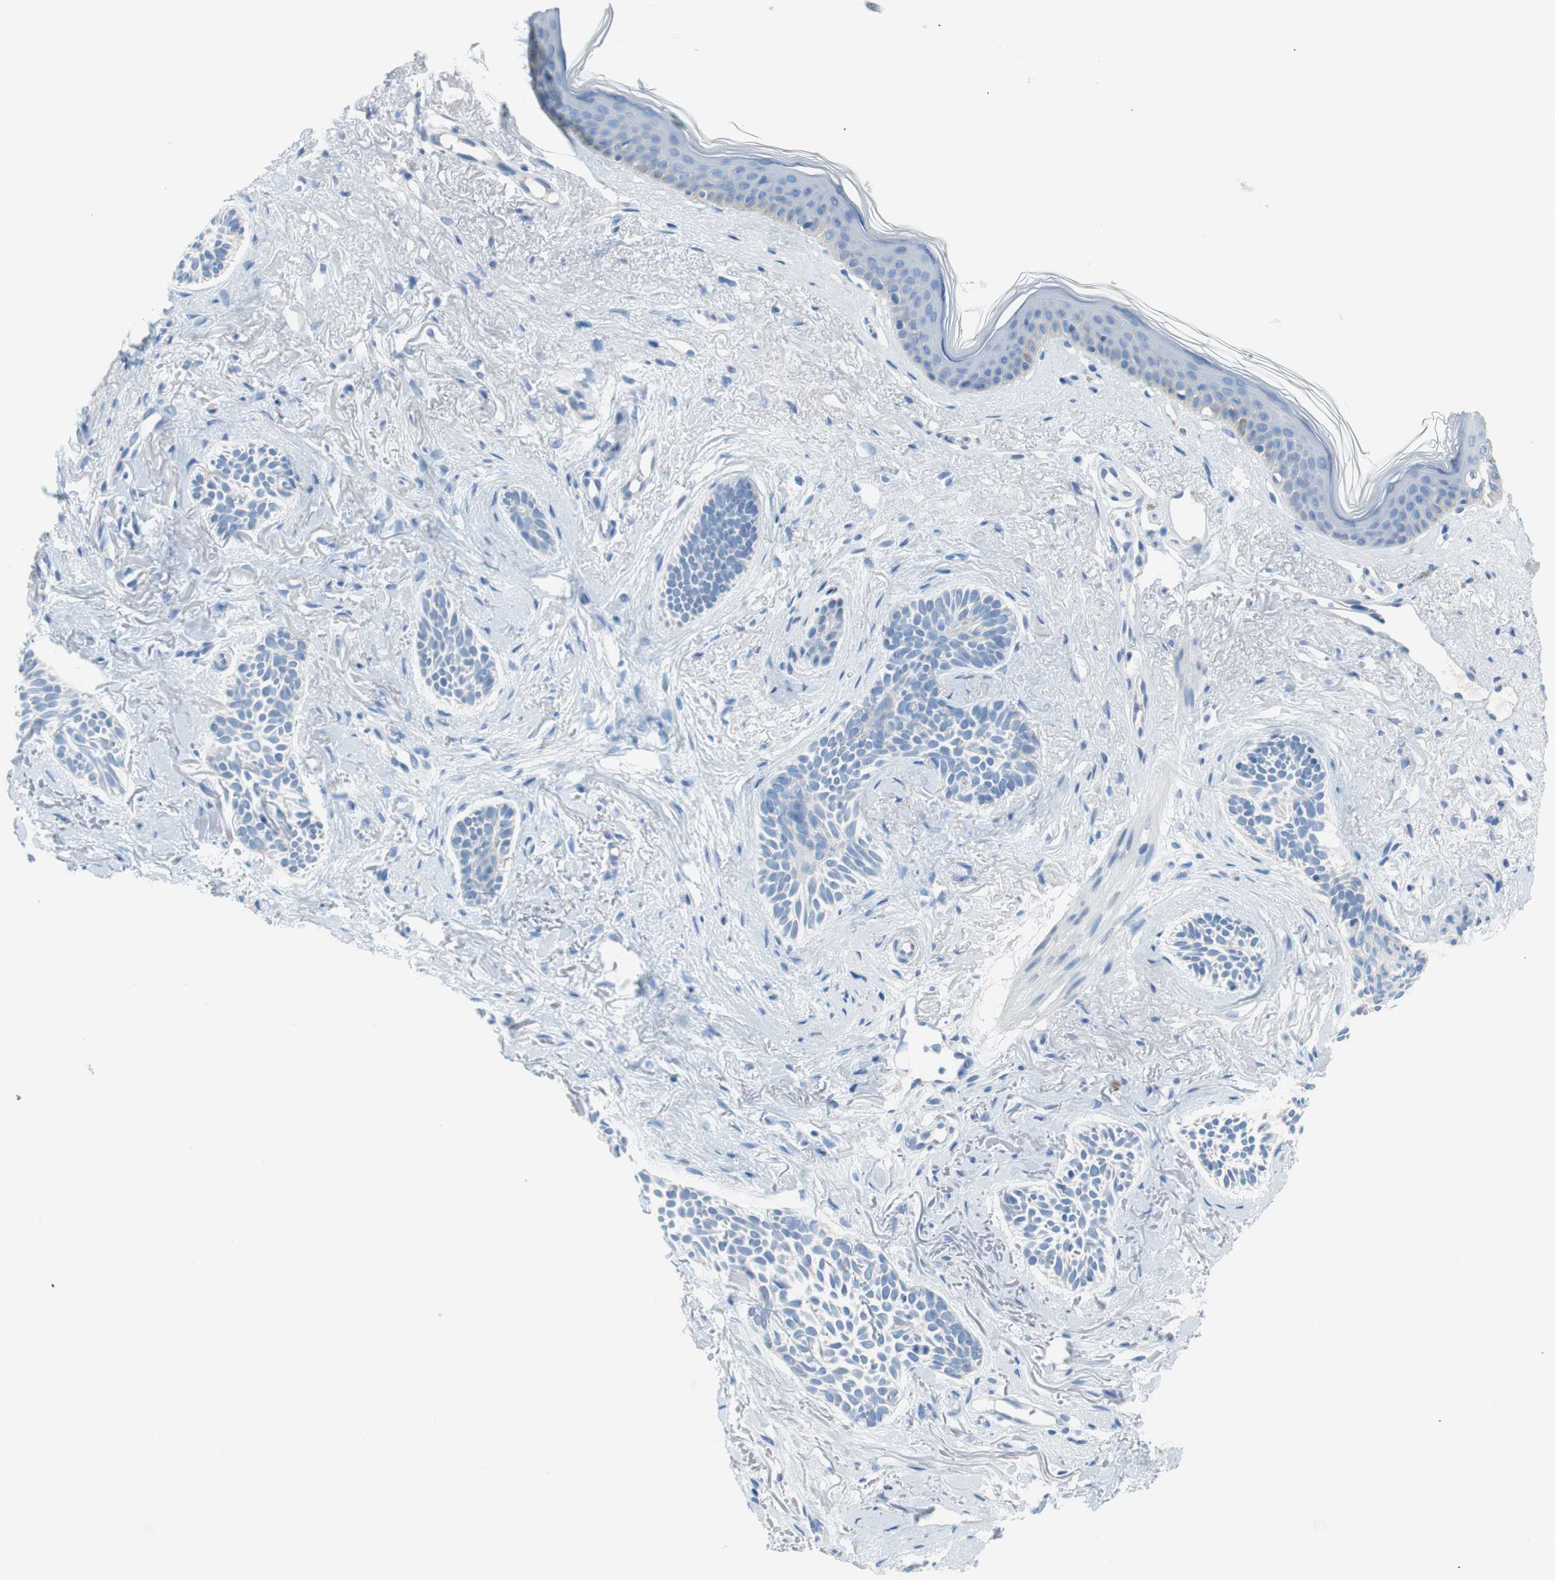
{"staining": {"intensity": "negative", "quantity": "none", "location": "none"}, "tissue": "skin cancer", "cell_type": "Tumor cells", "image_type": "cancer", "snomed": [{"axis": "morphology", "description": "Normal tissue, NOS"}, {"axis": "morphology", "description": "Basal cell carcinoma"}, {"axis": "topography", "description": "Skin"}], "caption": "The histopathology image demonstrates no staining of tumor cells in skin cancer (basal cell carcinoma).", "gene": "MYH1", "patient": {"sex": "female", "age": 84}}